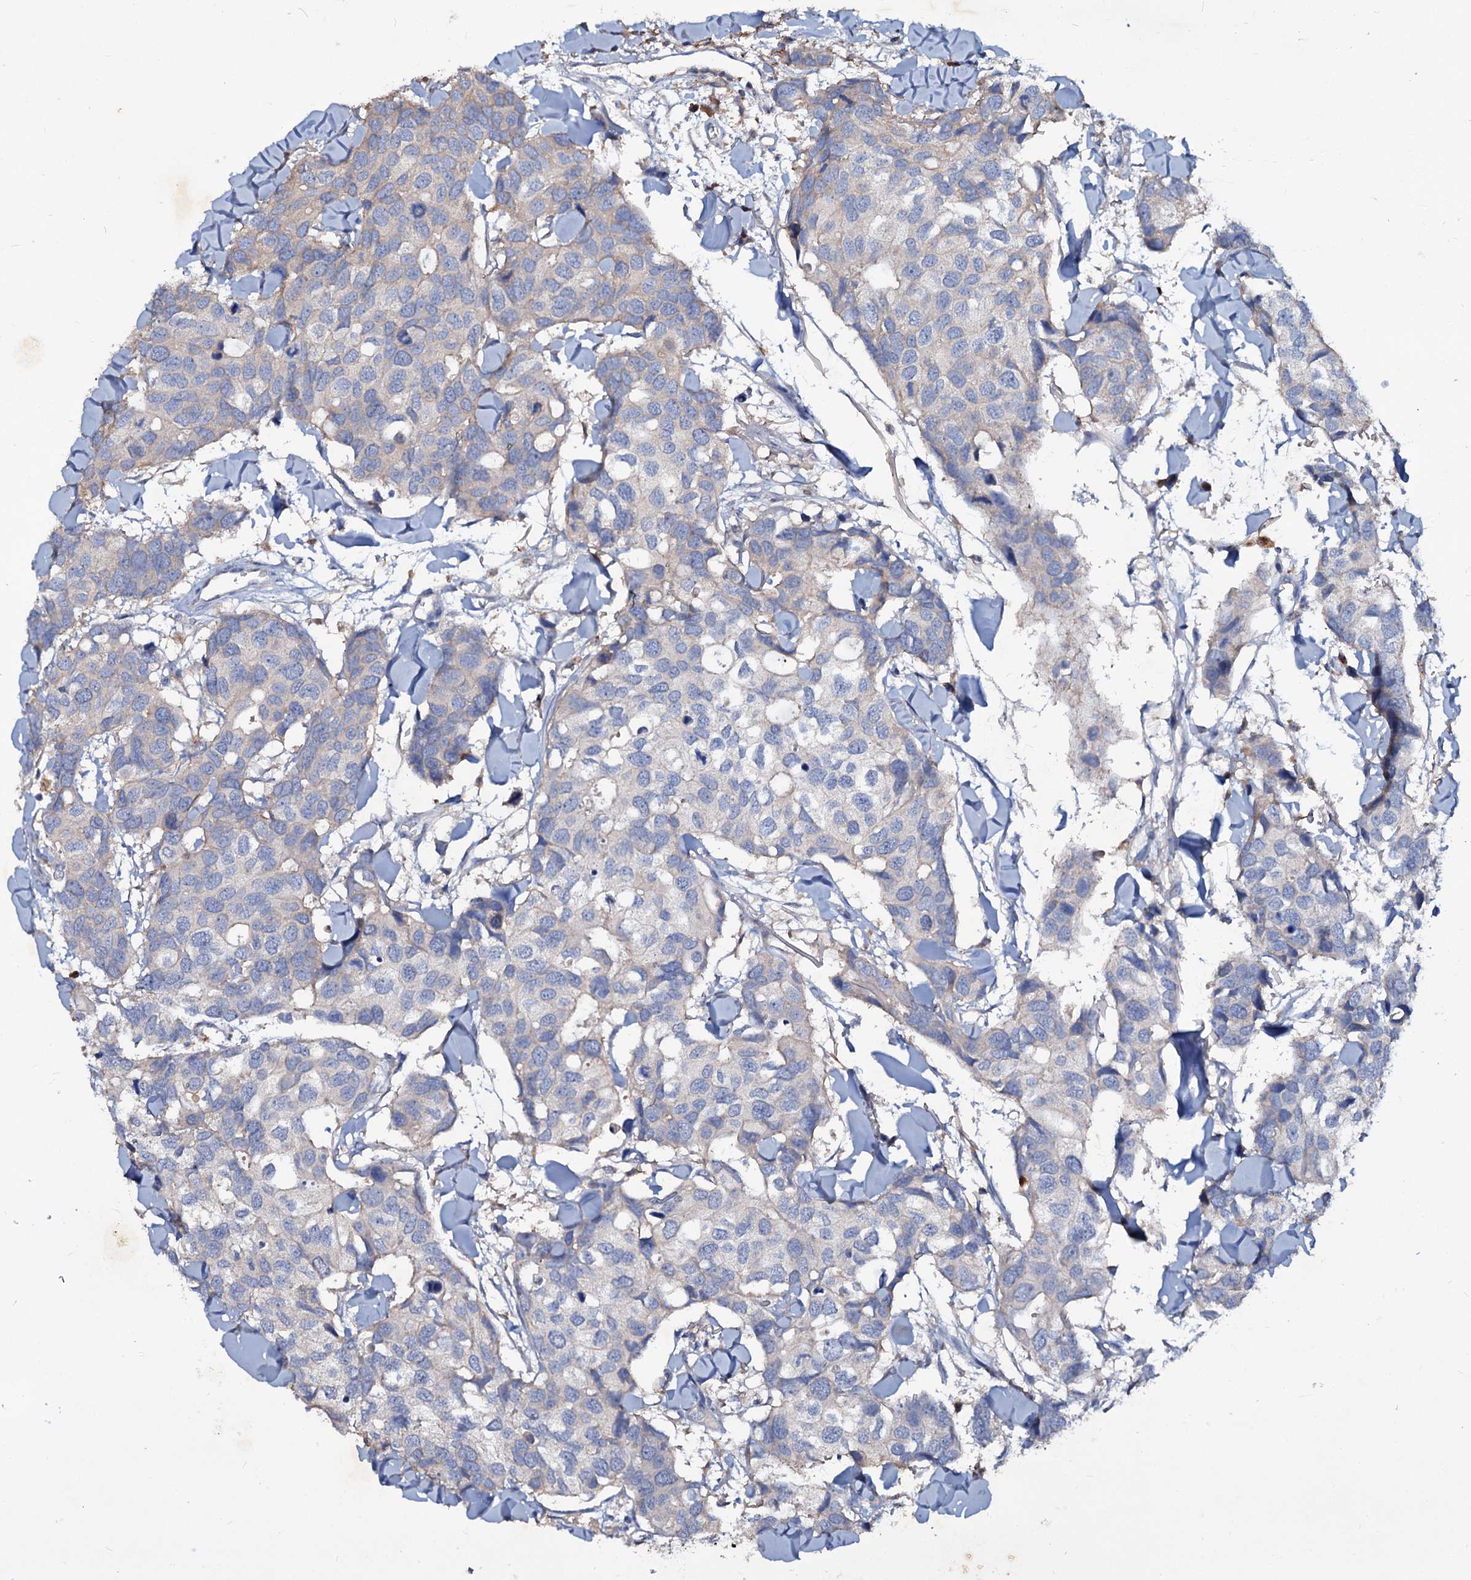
{"staining": {"intensity": "weak", "quantity": "<25%", "location": "cytoplasmic/membranous"}, "tissue": "breast cancer", "cell_type": "Tumor cells", "image_type": "cancer", "snomed": [{"axis": "morphology", "description": "Duct carcinoma"}, {"axis": "topography", "description": "Breast"}], "caption": "The immunohistochemistry image has no significant expression in tumor cells of infiltrating ductal carcinoma (breast) tissue.", "gene": "ACY3", "patient": {"sex": "female", "age": 83}}